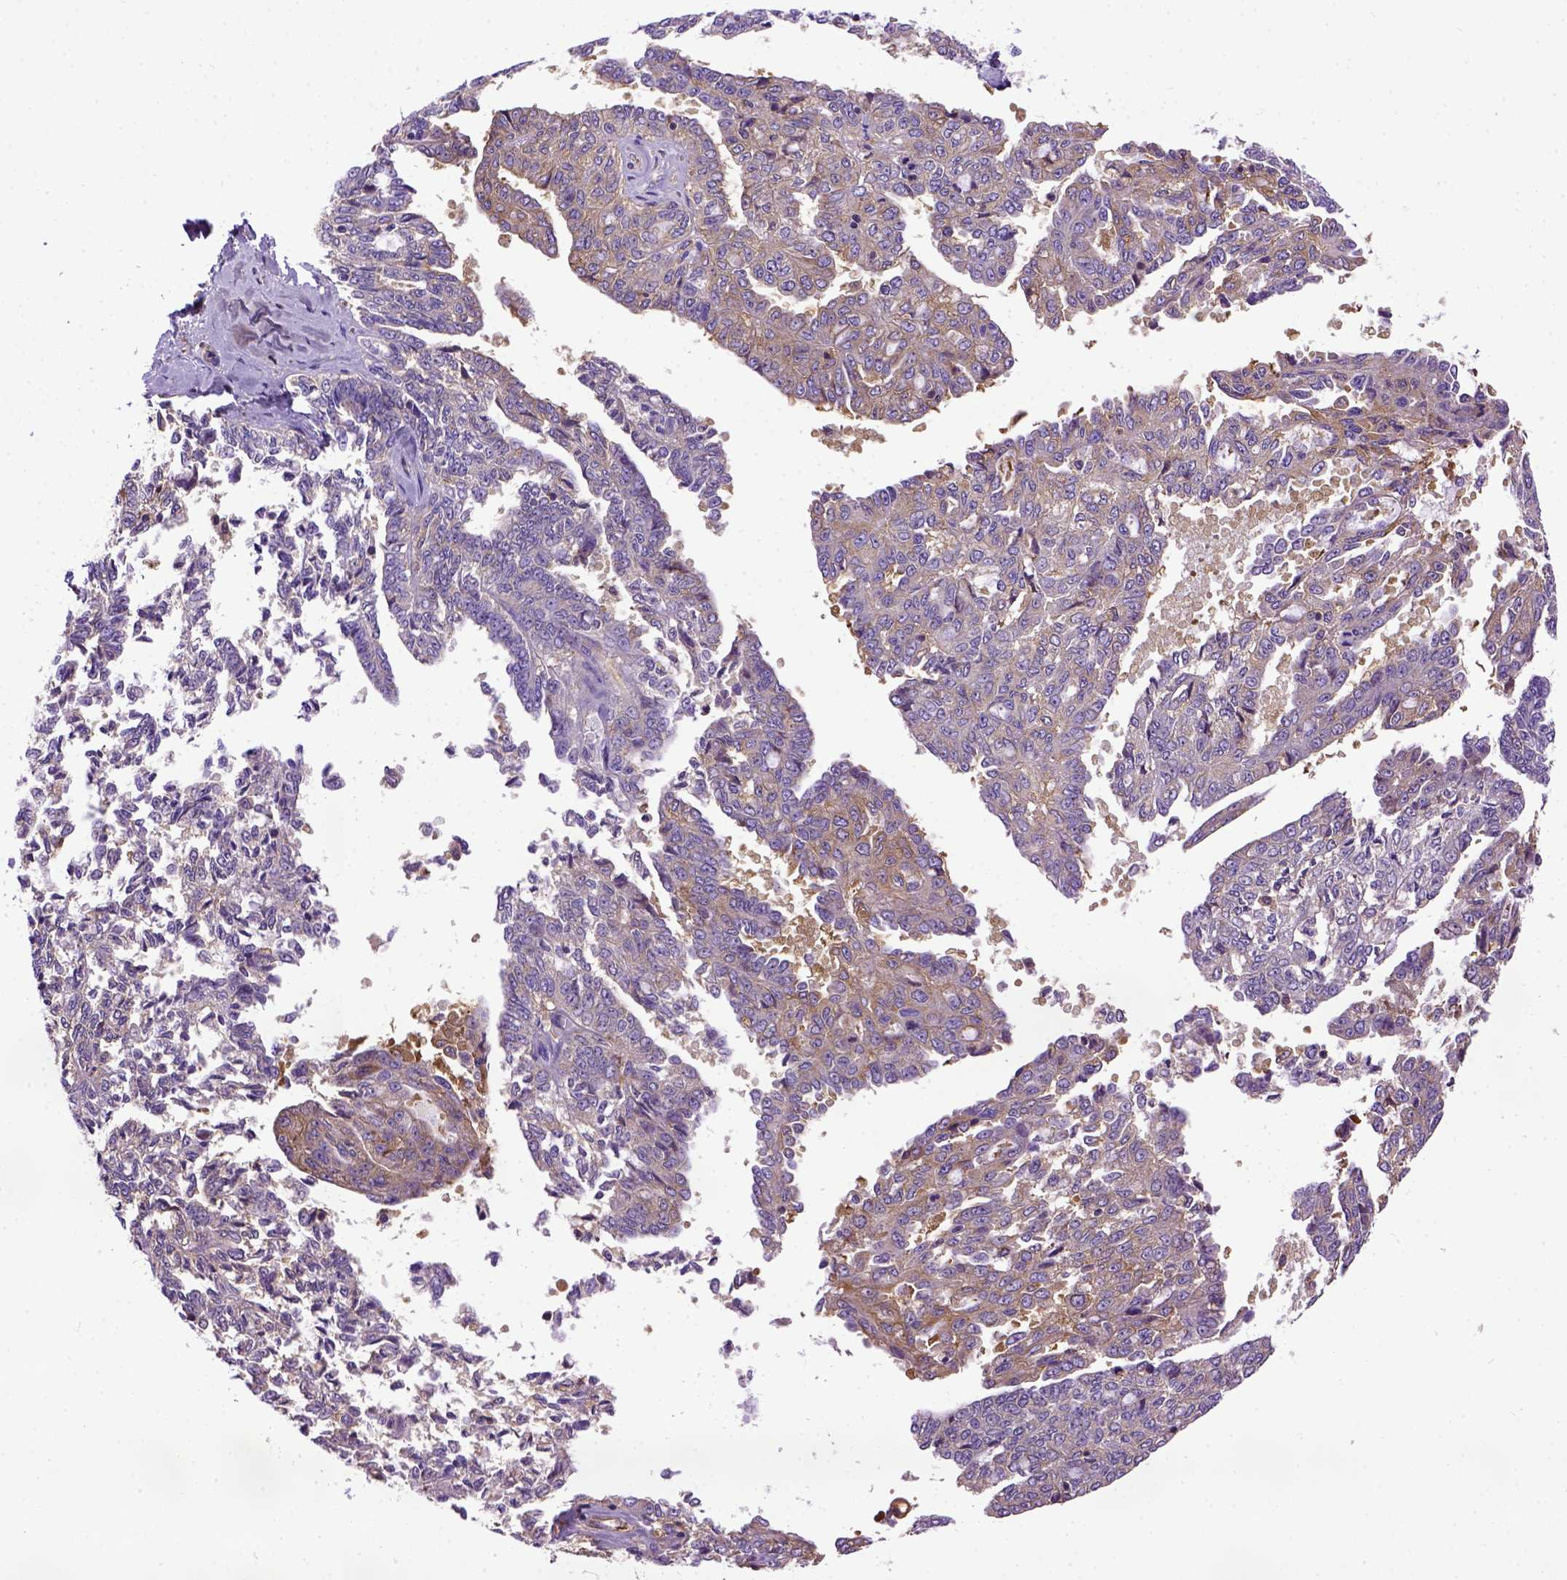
{"staining": {"intensity": "weak", "quantity": "<25%", "location": "cytoplasmic/membranous"}, "tissue": "ovarian cancer", "cell_type": "Tumor cells", "image_type": "cancer", "snomed": [{"axis": "morphology", "description": "Cystadenocarcinoma, serous, NOS"}, {"axis": "topography", "description": "Ovary"}], "caption": "A high-resolution histopathology image shows IHC staining of ovarian serous cystadenocarcinoma, which exhibits no significant positivity in tumor cells.", "gene": "MVP", "patient": {"sex": "female", "age": 71}}